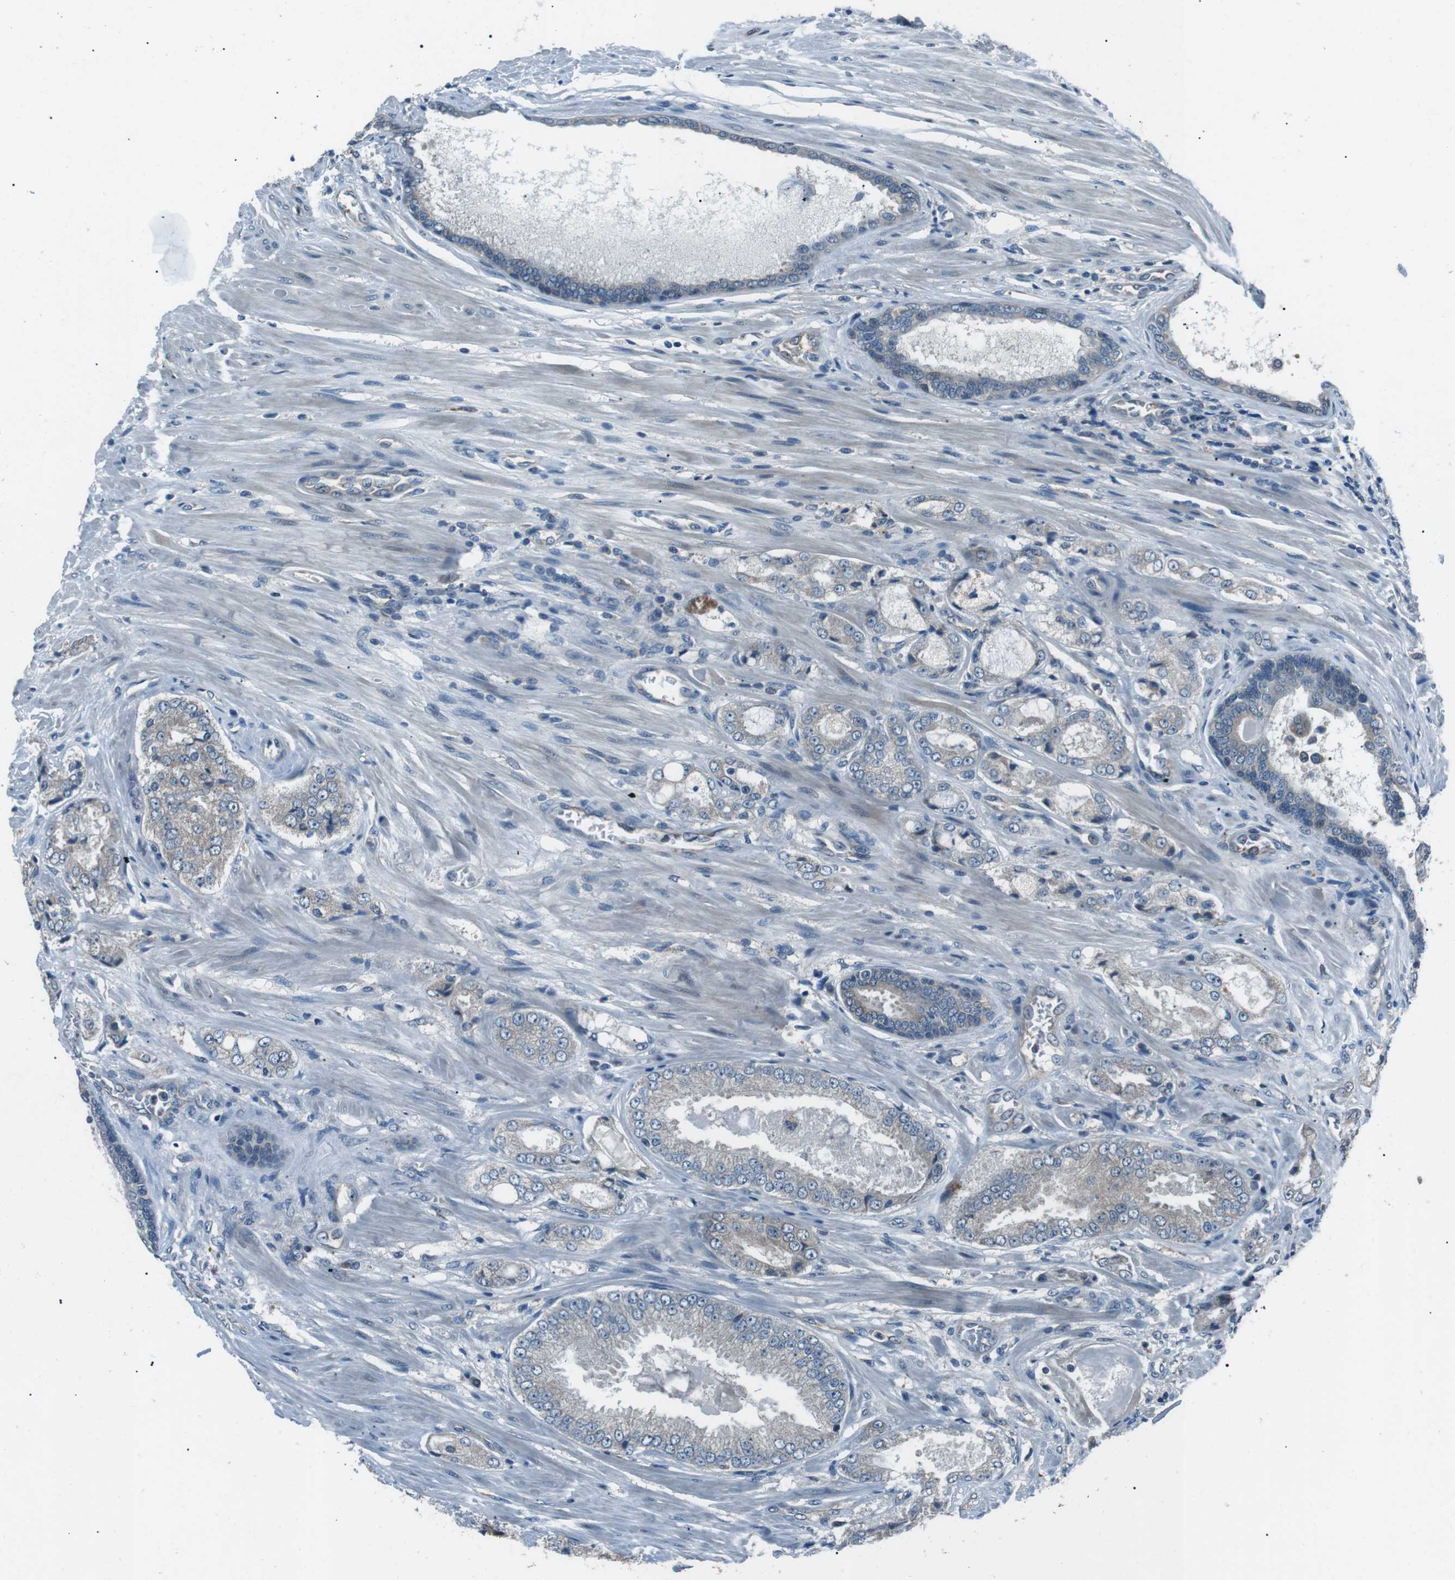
{"staining": {"intensity": "negative", "quantity": "none", "location": "none"}, "tissue": "prostate cancer", "cell_type": "Tumor cells", "image_type": "cancer", "snomed": [{"axis": "morphology", "description": "Adenocarcinoma, High grade"}, {"axis": "topography", "description": "Prostate"}], "caption": "High power microscopy micrograph of an IHC image of prostate cancer, revealing no significant positivity in tumor cells. (Immunohistochemistry, brightfield microscopy, high magnification).", "gene": "LRIG2", "patient": {"sex": "male", "age": 65}}